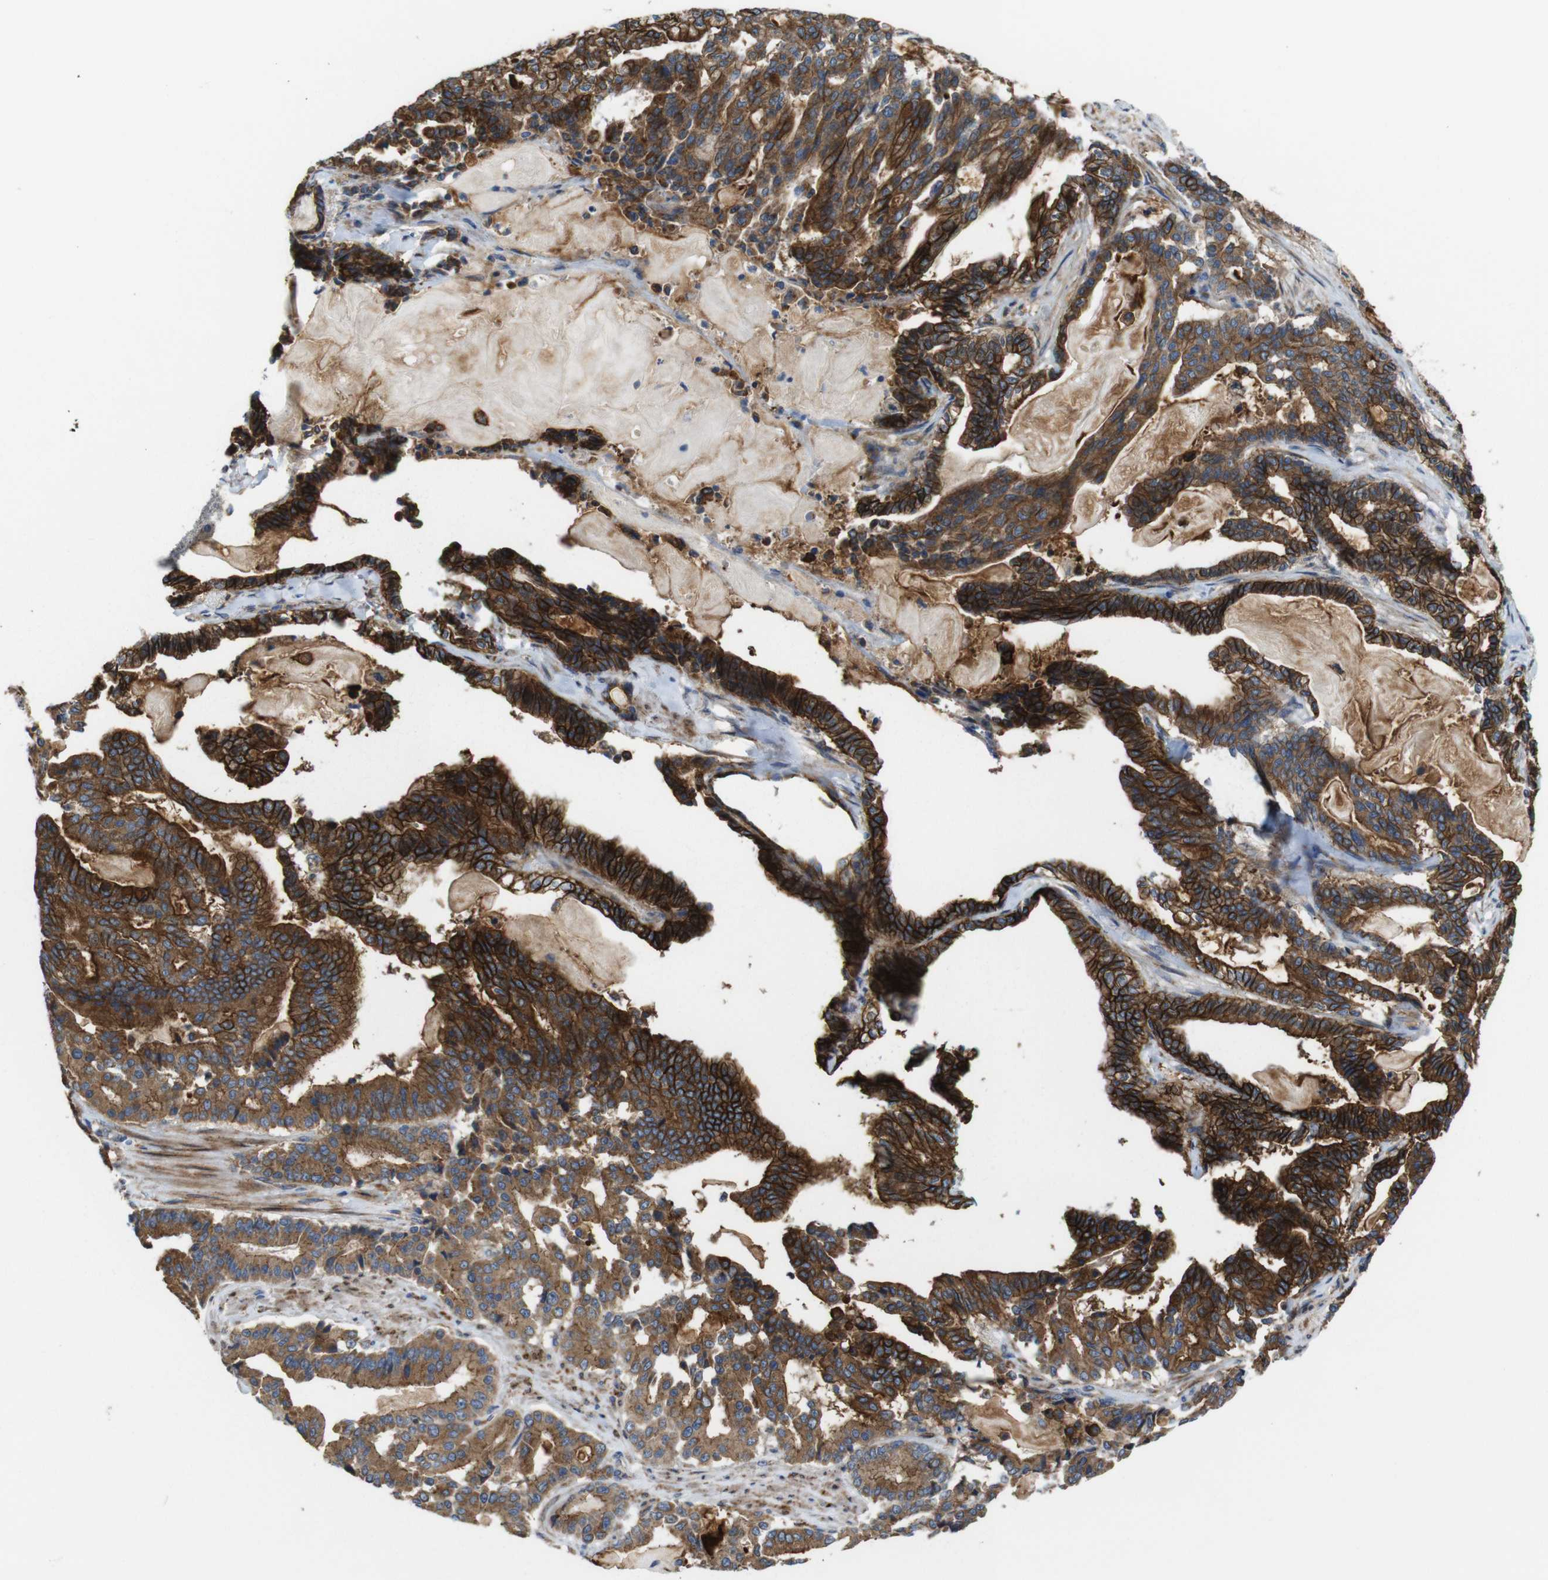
{"staining": {"intensity": "strong", "quantity": "25%-75%", "location": "cytoplasmic/membranous"}, "tissue": "pancreatic cancer", "cell_type": "Tumor cells", "image_type": "cancer", "snomed": [{"axis": "morphology", "description": "Adenocarcinoma, NOS"}, {"axis": "topography", "description": "Pancreas"}], "caption": "High-magnification brightfield microscopy of pancreatic adenocarcinoma stained with DAB (3,3'-diaminobenzidine) (brown) and counterstained with hematoxylin (blue). tumor cells exhibit strong cytoplasmic/membranous positivity is identified in about25%-75% of cells. (DAB (3,3'-diaminobenzidine) IHC with brightfield microscopy, high magnification).", "gene": "EFCAB14", "patient": {"sex": "male", "age": 63}}